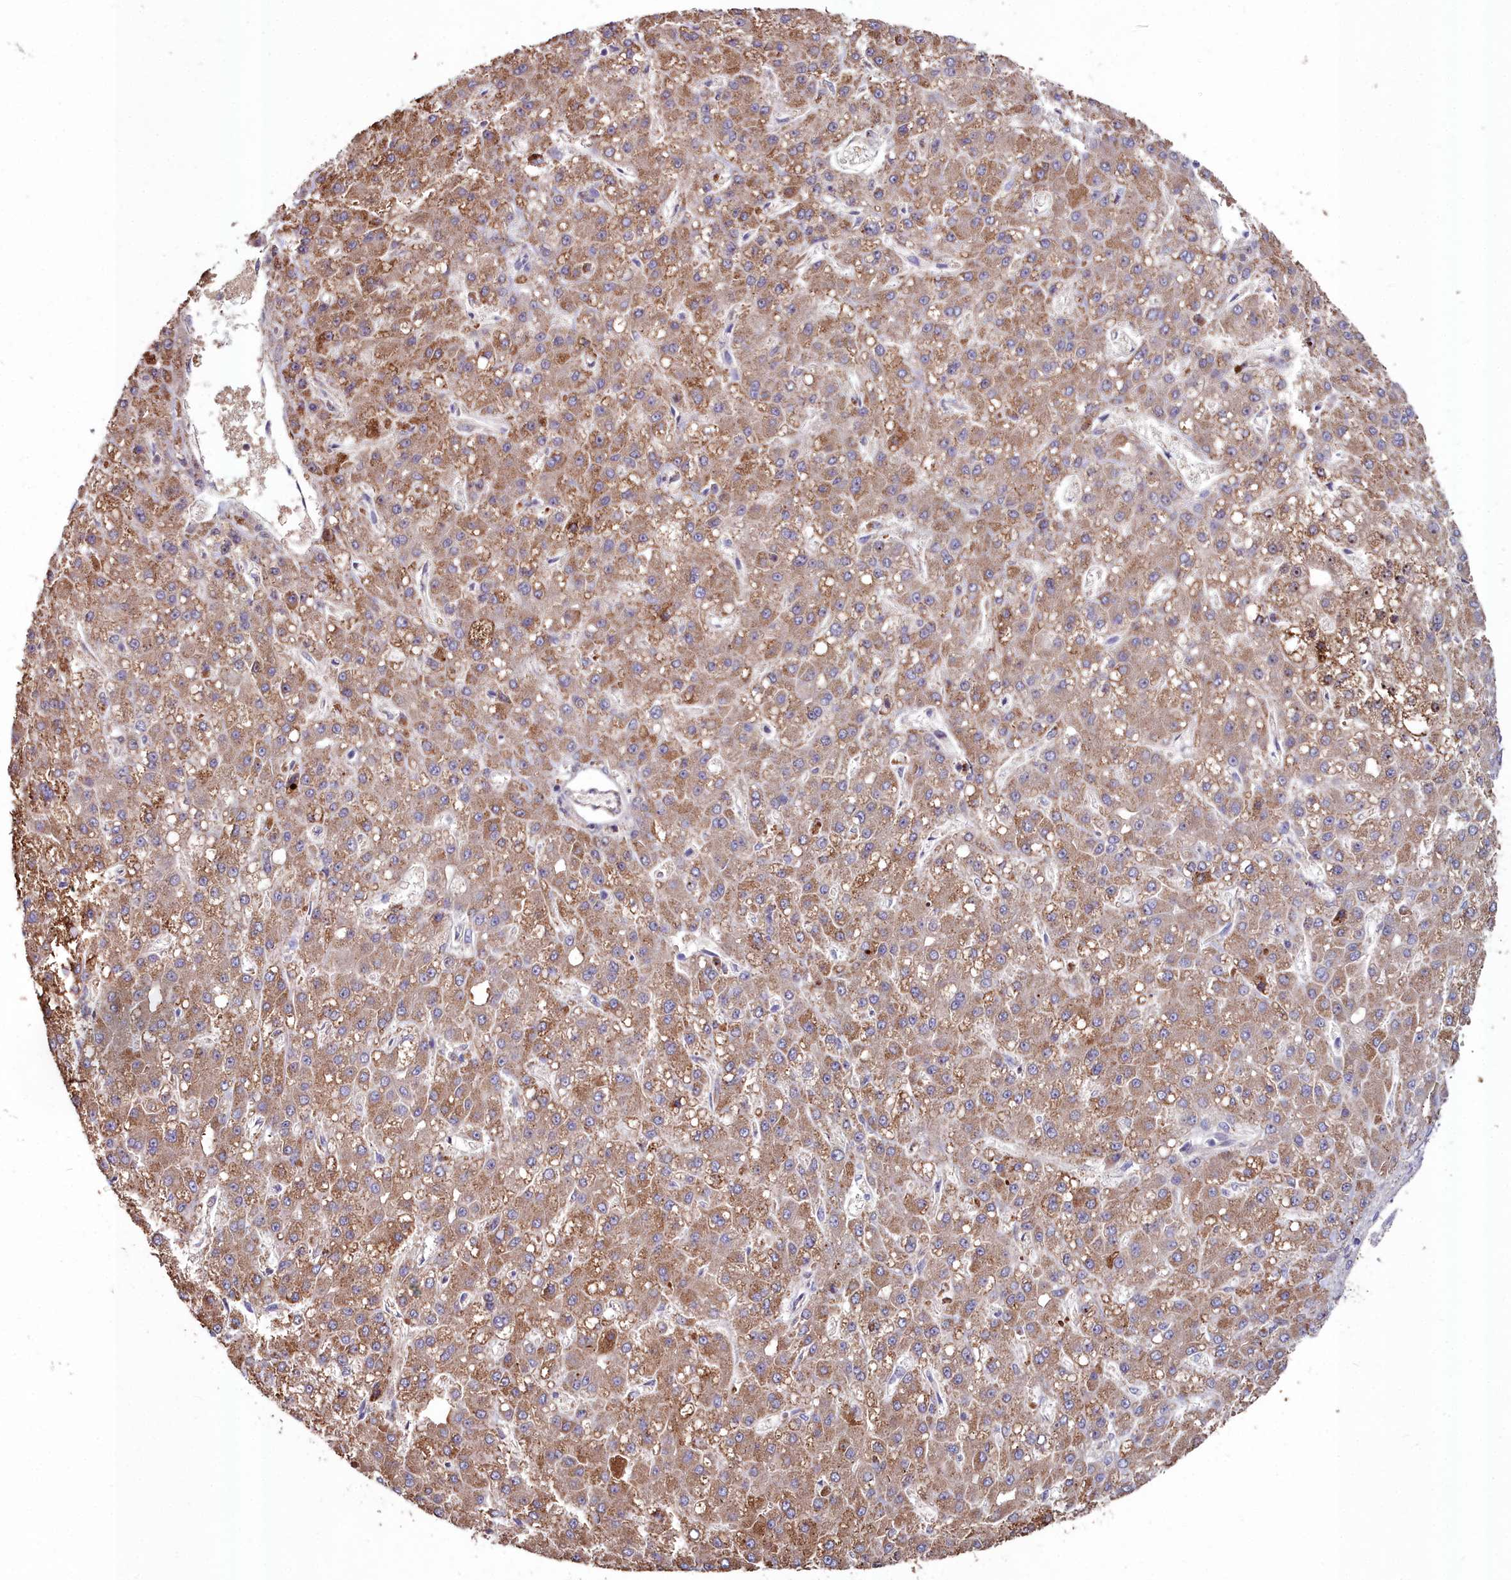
{"staining": {"intensity": "moderate", "quantity": ">75%", "location": "cytoplasmic/membranous"}, "tissue": "liver cancer", "cell_type": "Tumor cells", "image_type": "cancer", "snomed": [{"axis": "morphology", "description": "Carcinoma, Hepatocellular, NOS"}, {"axis": "topography", "description": "Liver"}], "caption": "Protein staining of liver cancer (hepatocellular carcinoma) tissue exhibits moderate cytoplasmic/membranous positivity in about >75% of tumor cells. (IHC, brightfield microscopy, high magnification).", "gene": "AMBRA1", "patient": {"sex": "male", "age": 67}}